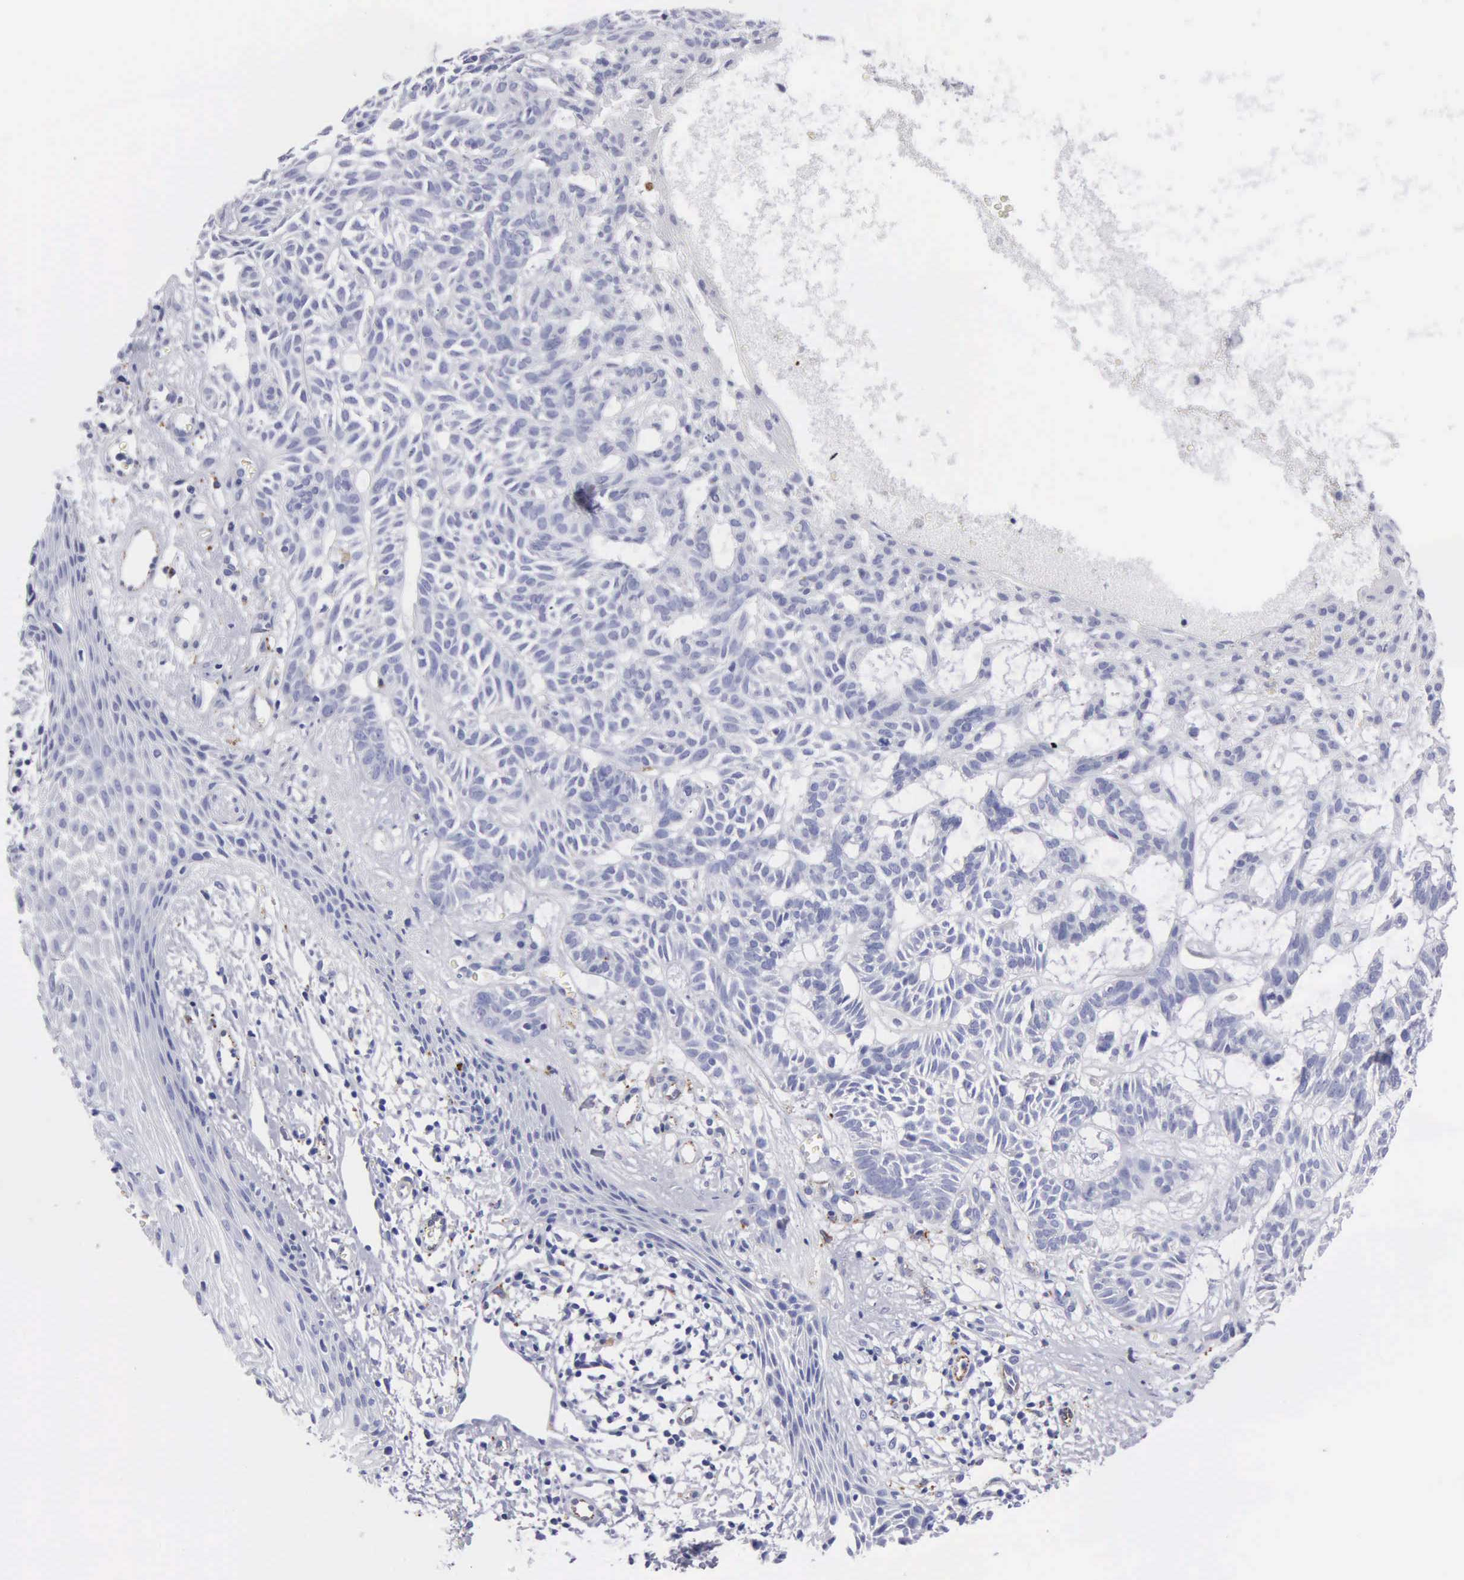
{"staining": {"intensity": "negative", "quantity": "none", "location": "none"}, "tissue": "skin cancer", "cell_type": "Tumor cells", "image_type": "cancer", "snomed": [{"axis": "morphology", "description": "Basal cell carcinoma"}, {"axis": "topography", "description": "Skin"}], "caption": "Tumor cells are negative for brown protein staining in skin cancer (basal cell carcinoma).", "gene": "CTSL", "patient": {"sex": "male", "age": 75}}